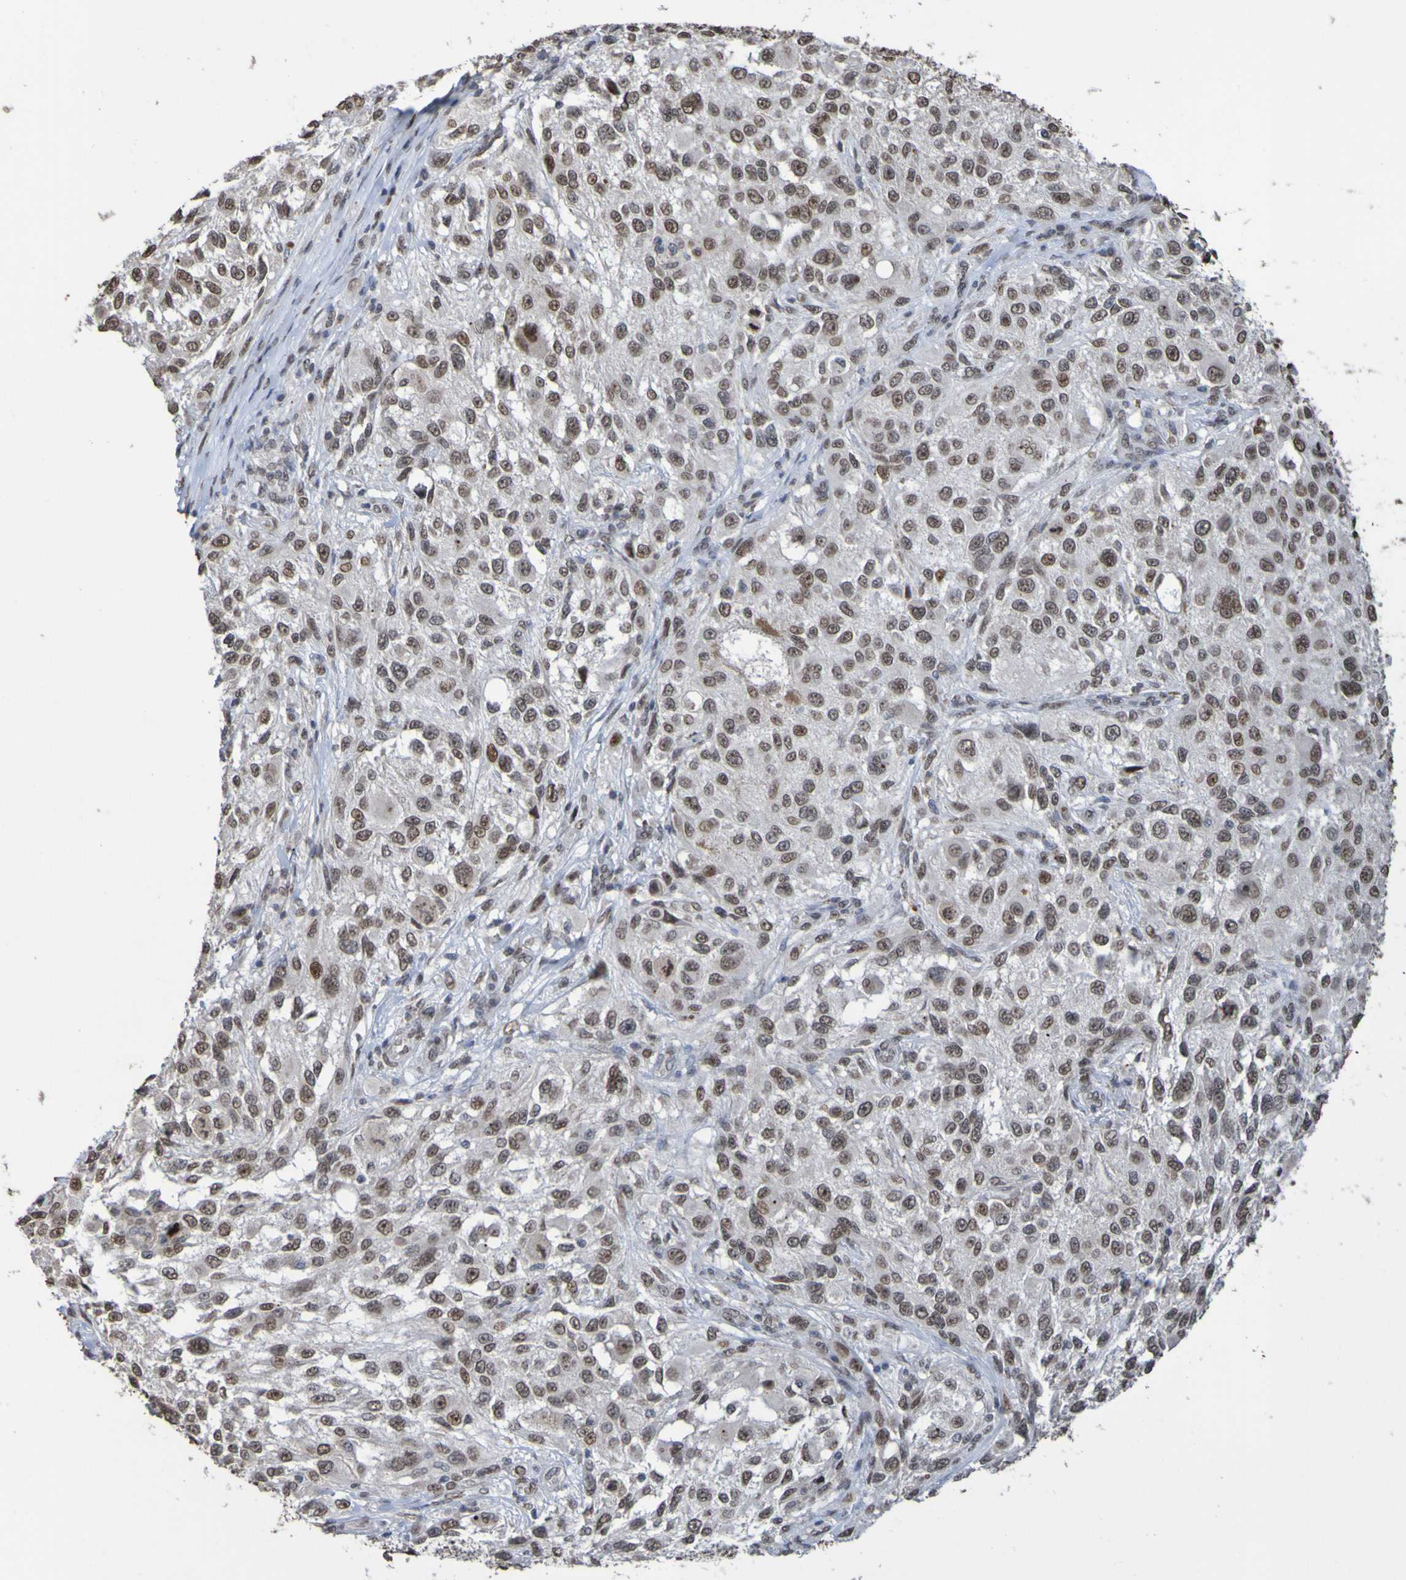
{"staining": {"intensity": "moderate", "quantity": ">75%", "location": "nuclear"}, "tissue": "melanoma", "cell_type": "Tumor cells", "image_type": "cancer", "snomed": [{"axis": "morphology", "description": "Necrosis, NOS"}, {"axis": "morphology", "description": "Malignant melanoma, NOS"}, {"axis": "topography", "description": "Skin"}], "caption": "IHC micrograph of malignant melanoma stained for a protein (brown), which exhibits medium levels of moderate nuclear positivity in about >75% of tumor cells.", "gene": "ALKBH2", "patient": {"sex": "female", "age": 87}}